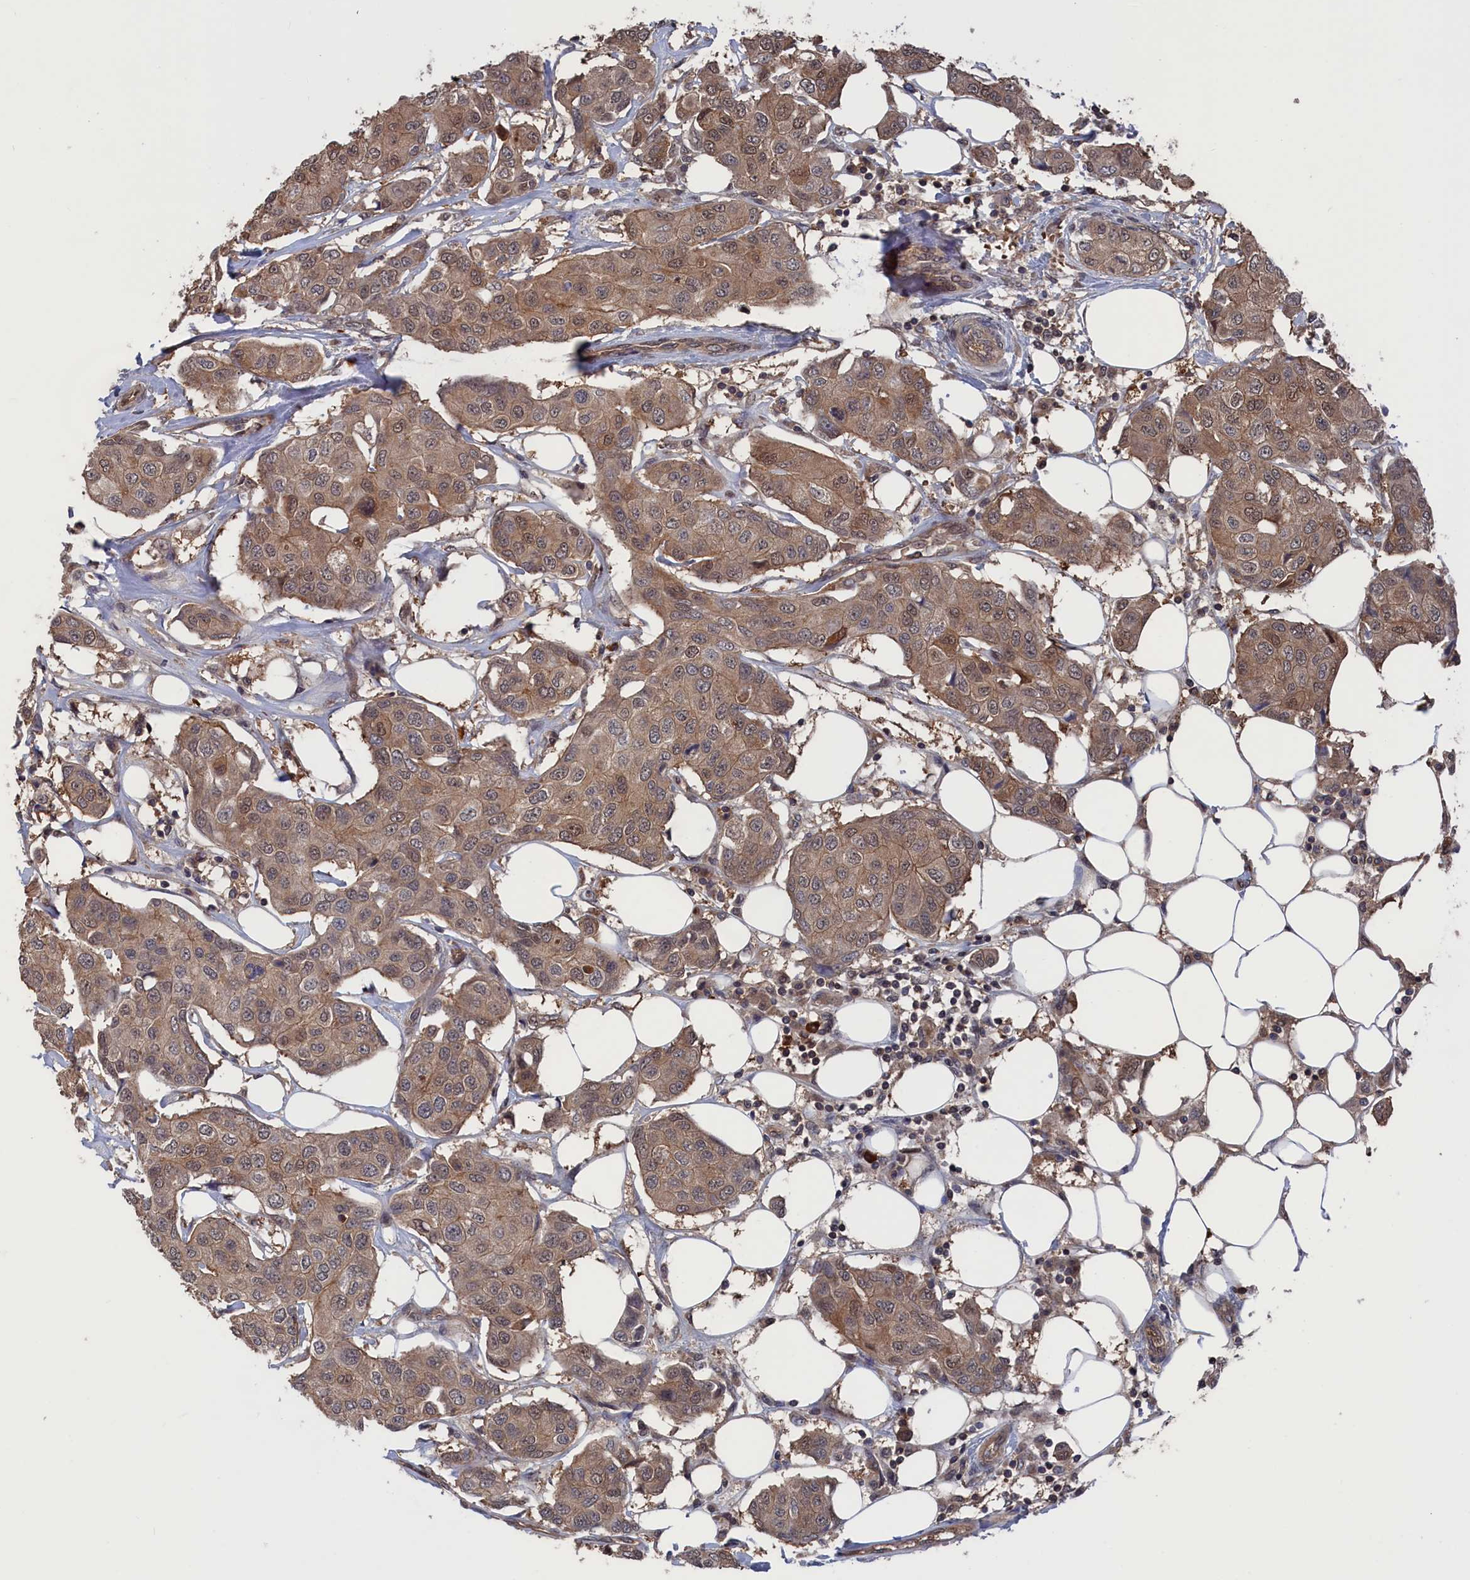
{"staining": {"intensity": "weak", "quantity": ">75%", "location": "cytoplasmic/membranous"}, "tissue": "breast cancer", "cell_type": "Tumor cells", "image_type": "cancer", "snomed": [{"axis": "morphology", "description": "Duct carcinoma"}, {"axis": "topography", "description": "Breast"}], "caption": "Infiltrating ductal carcinoma (breast) tissue displays weak cytoplasmic/membranous staining in approximately >75% of tumor cells", "gene": "NUTF2", "patient": {"sex": "female", "age": 80}}